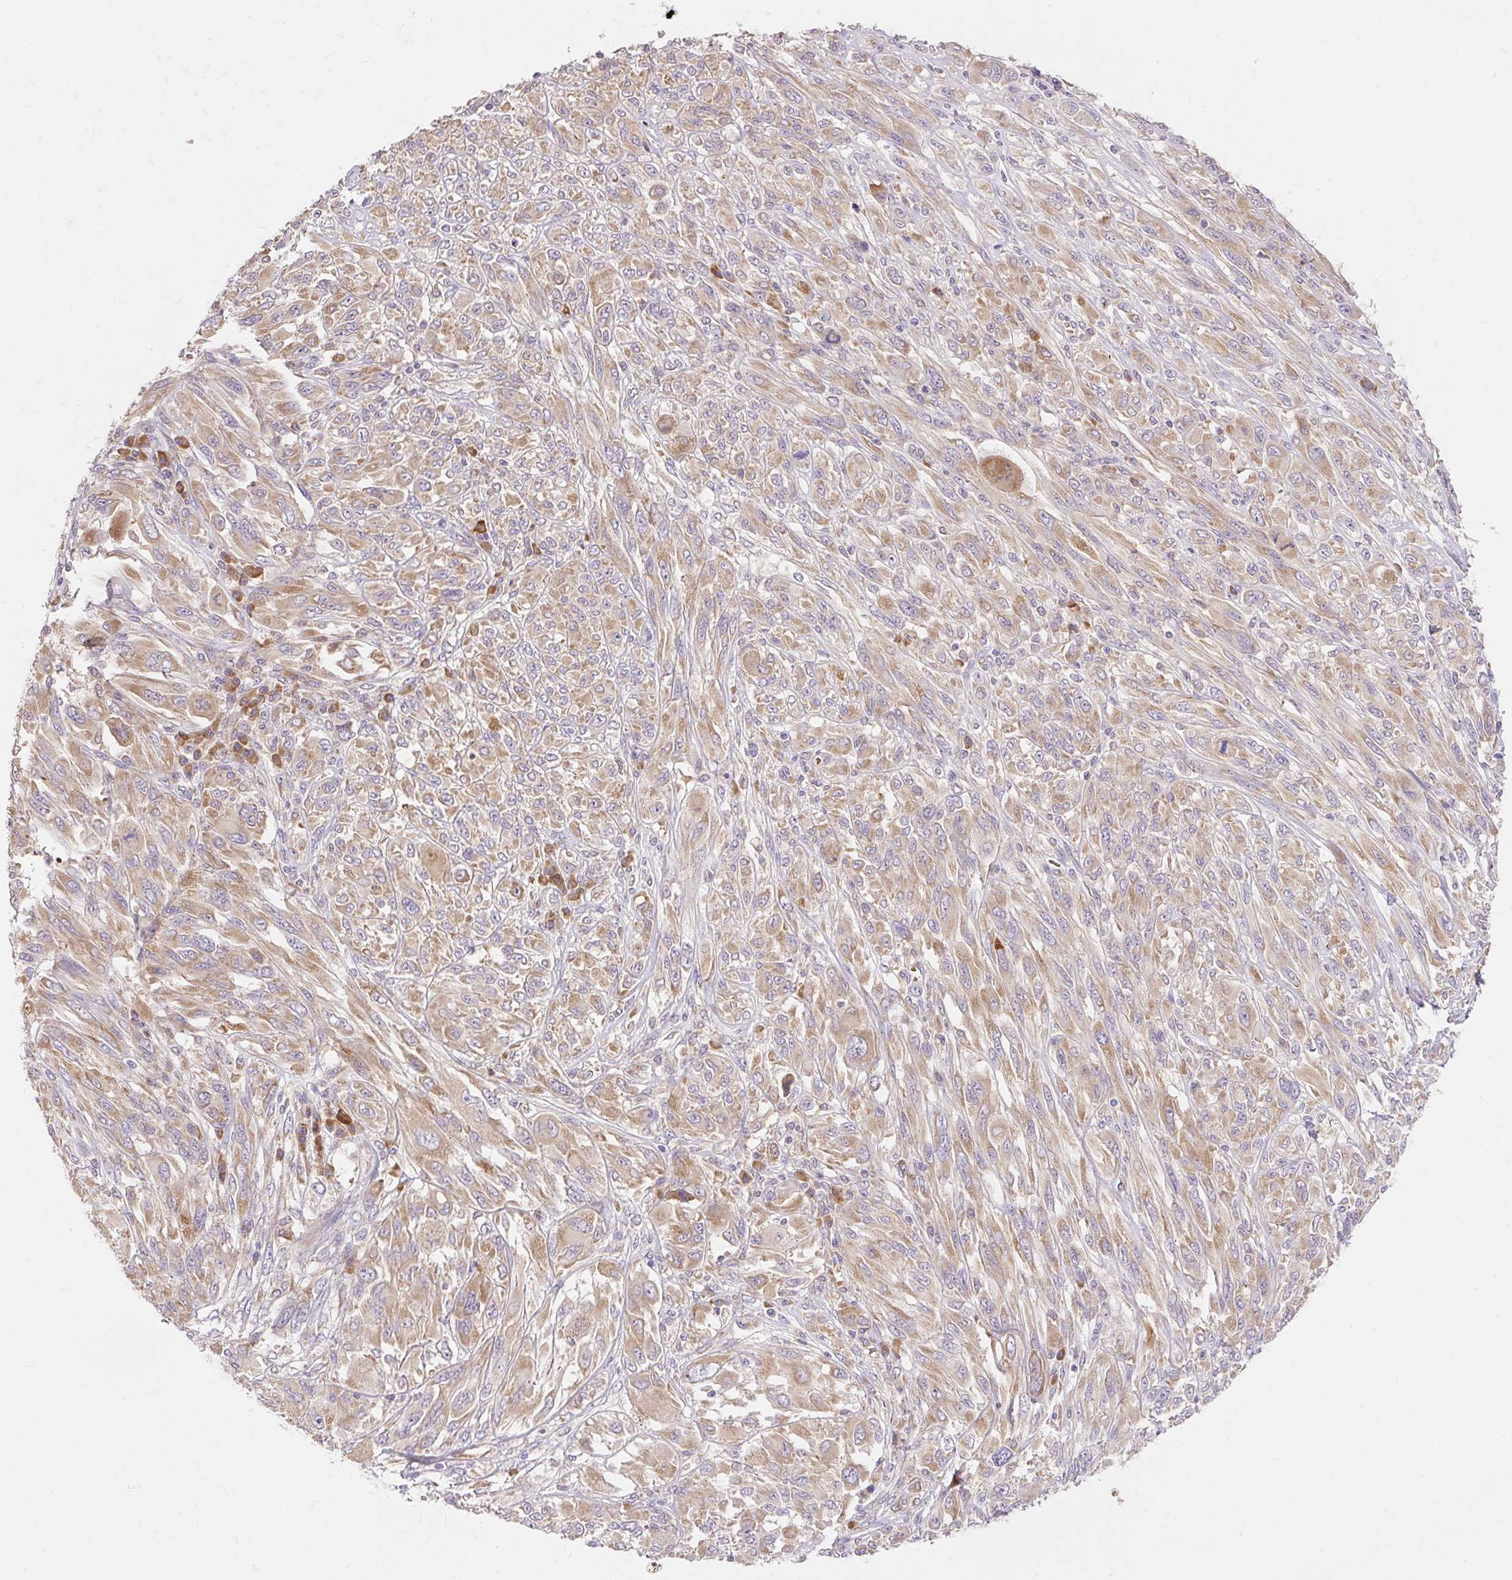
{"staining": {"intensity": "weak", "quantity": ">75%", "location": "cytoplasmic/membranous"}, "tissue": "melanoma", "cell_type": "Tumor cells", "image_type": "cancer", "snomed": [{"axis": "morphology", "description": "Malignant melanoma, NOS"}, {"axis": "topography", "description": "Skin"}], "caption": "This image demonstrates immunohistochemistry (IHC) staining of human melanoma, with low weak cytoplasmic/membranous staining in about >75% of tumor cells.", "gene": "SEC63", "patient": {"sex": "female", "age": 91}}